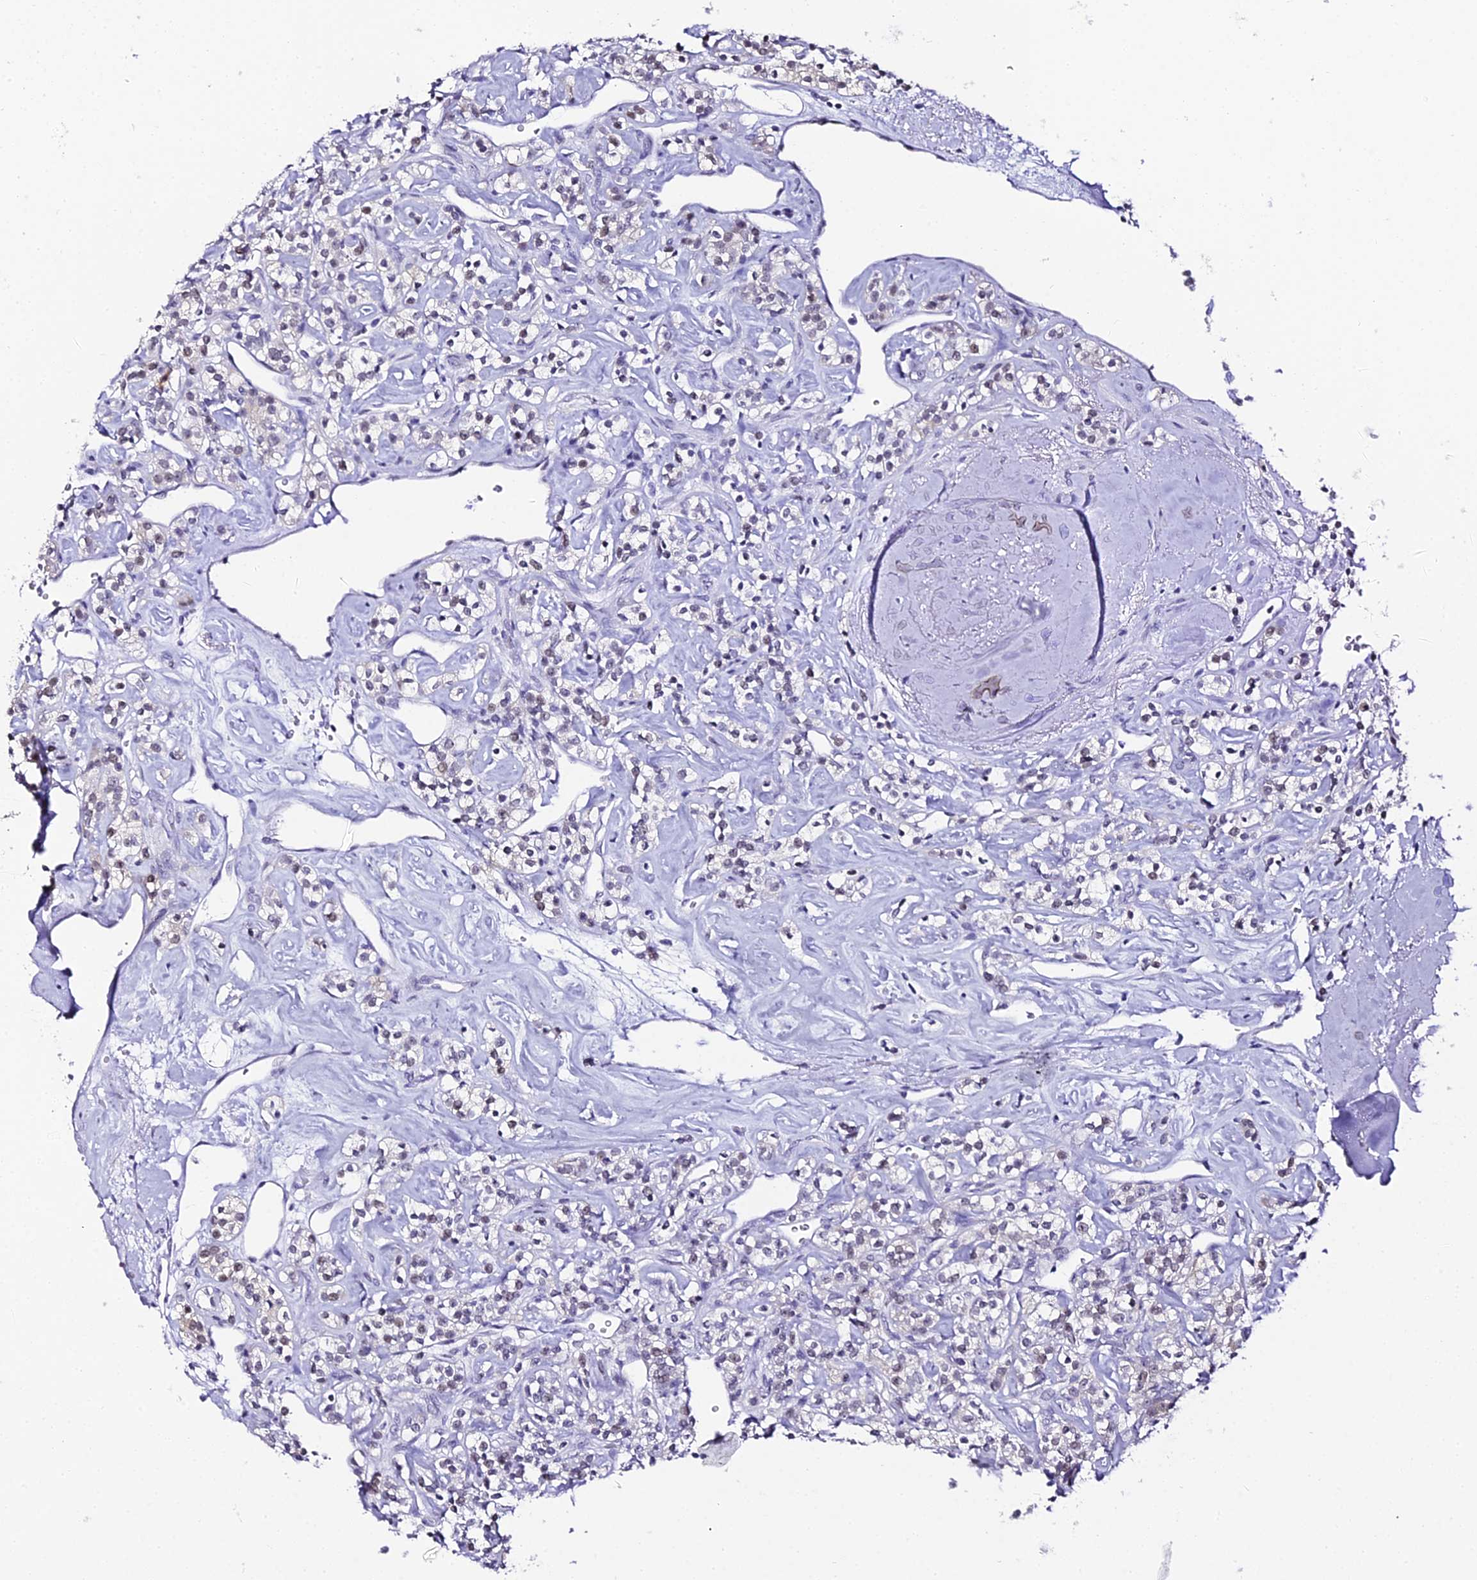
{"staining": {"intensity": "weak", "quantity": "25%-75%", "location": "nuclear"}, "tissue": "renal cancer", "cell_type": "Tumor cells", "image_type": "cancer", "snomed": [{"axis": "morphology", "description": "Adenocarcinoma, NOS"}, {"axis": "topography", "description": "Kidney"}], "caption": "Human renal cancer (adenocarcinoma) stained with a brown dye demonstrates weak nuclear positive expression in about 25%-75% of tumor cells.", "gene": "ABHD14A-ACY1", "patient": {"sex": "male", "age": 77}}